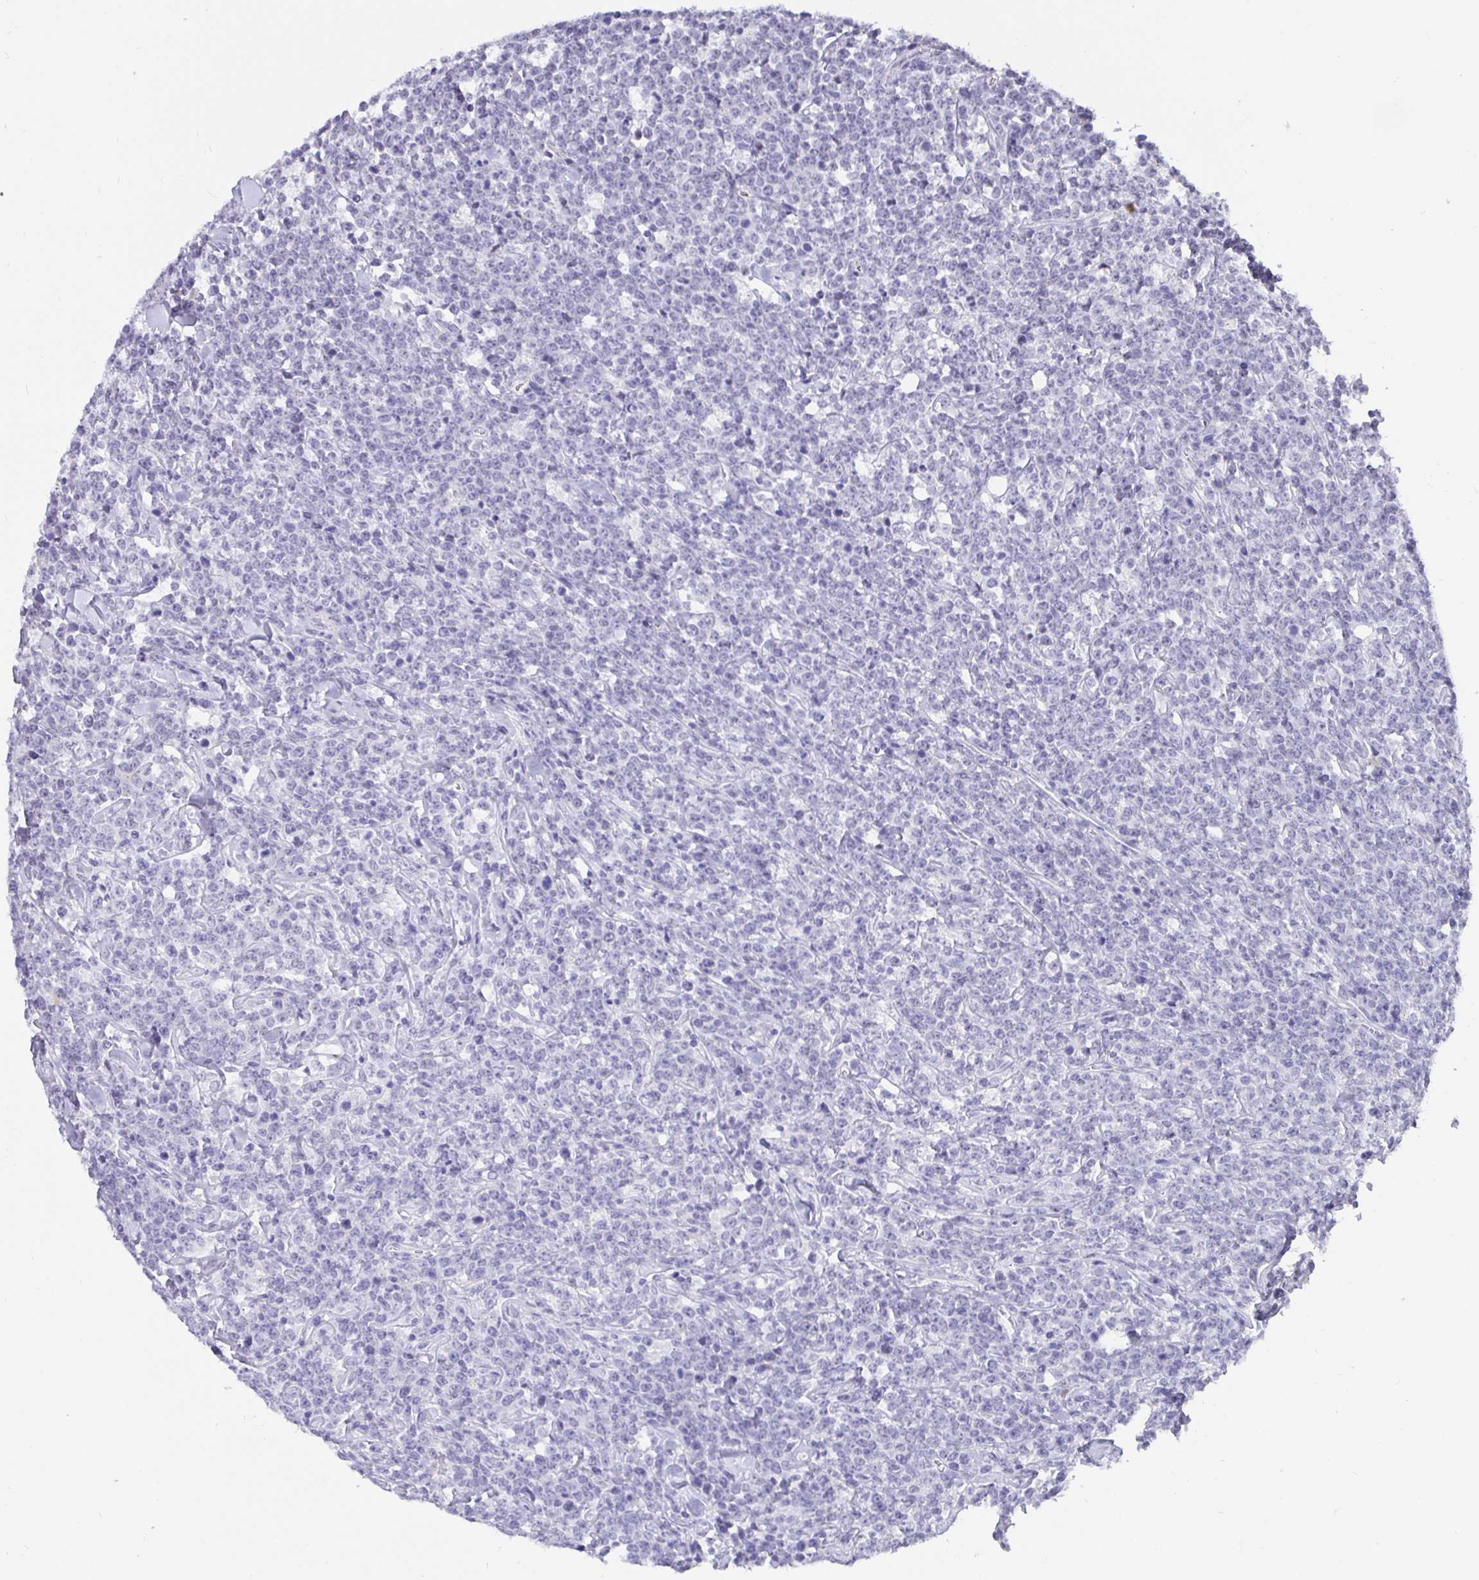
{"staining": {"intensity": "negative", "quantity": "none", "location": "none"}, "tissue": "lymphoma", "cell_type": "Tumor cells", "image_type": "cancer", "snomed": [{"axis": "morphology", "description": "Malignant lymphoma, non-Hodgkin's type, High grade"}, {"axis": "topography", "description": "Small intestine"}], "caption": "This is an immunohistochemistry (IHC) photomicrograph of human malignant lymphoma, non-Hodgkin's type (high-grade). There is no positivity in tumor cells.", "gene": "EZHIP", "patient": {"sex": "female", "age": 56}}